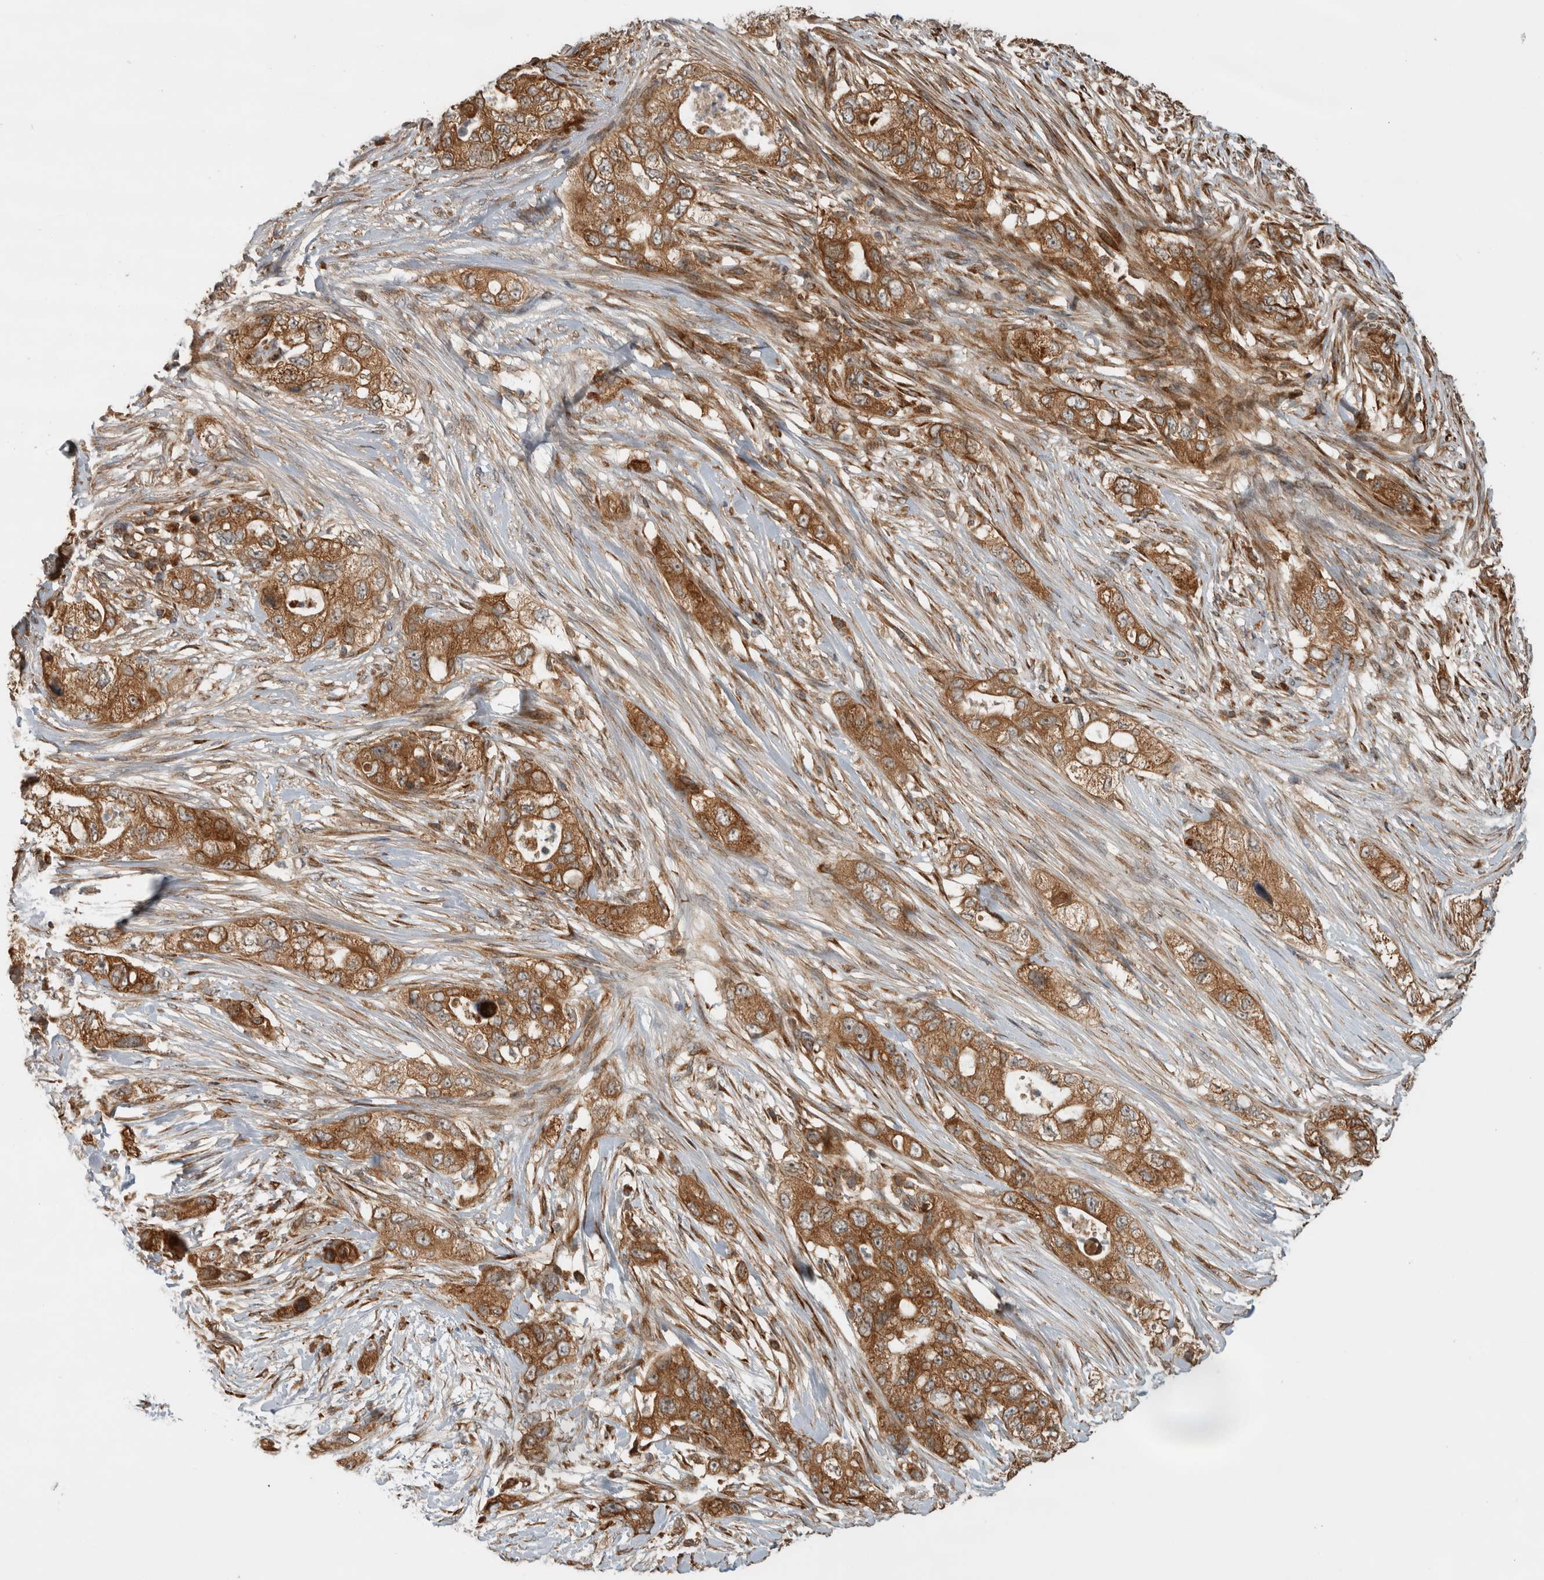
{"staining": {"intensity": "moderate", "quantity": ">75%", "location": "cytoplasmic/membranous"}, "tissue": "pancreatic cancer", "cell_type": "Tumor cells", "image_type": "cancer", "snomed": [{"axis": "morphology", "description": "Adenocarcinoma, NOS"}, {"axis": "topography", "description": "Pancreas"}], "caption": "The micrograph exhibits a brown stain indicating the presence of a protein in the cytoplasmic/membranous of tumor cells in pancreatic cancer (adenocarcinoma).", "gene": "TUBD1", "patient": {"sex": "female", "age": 73}}